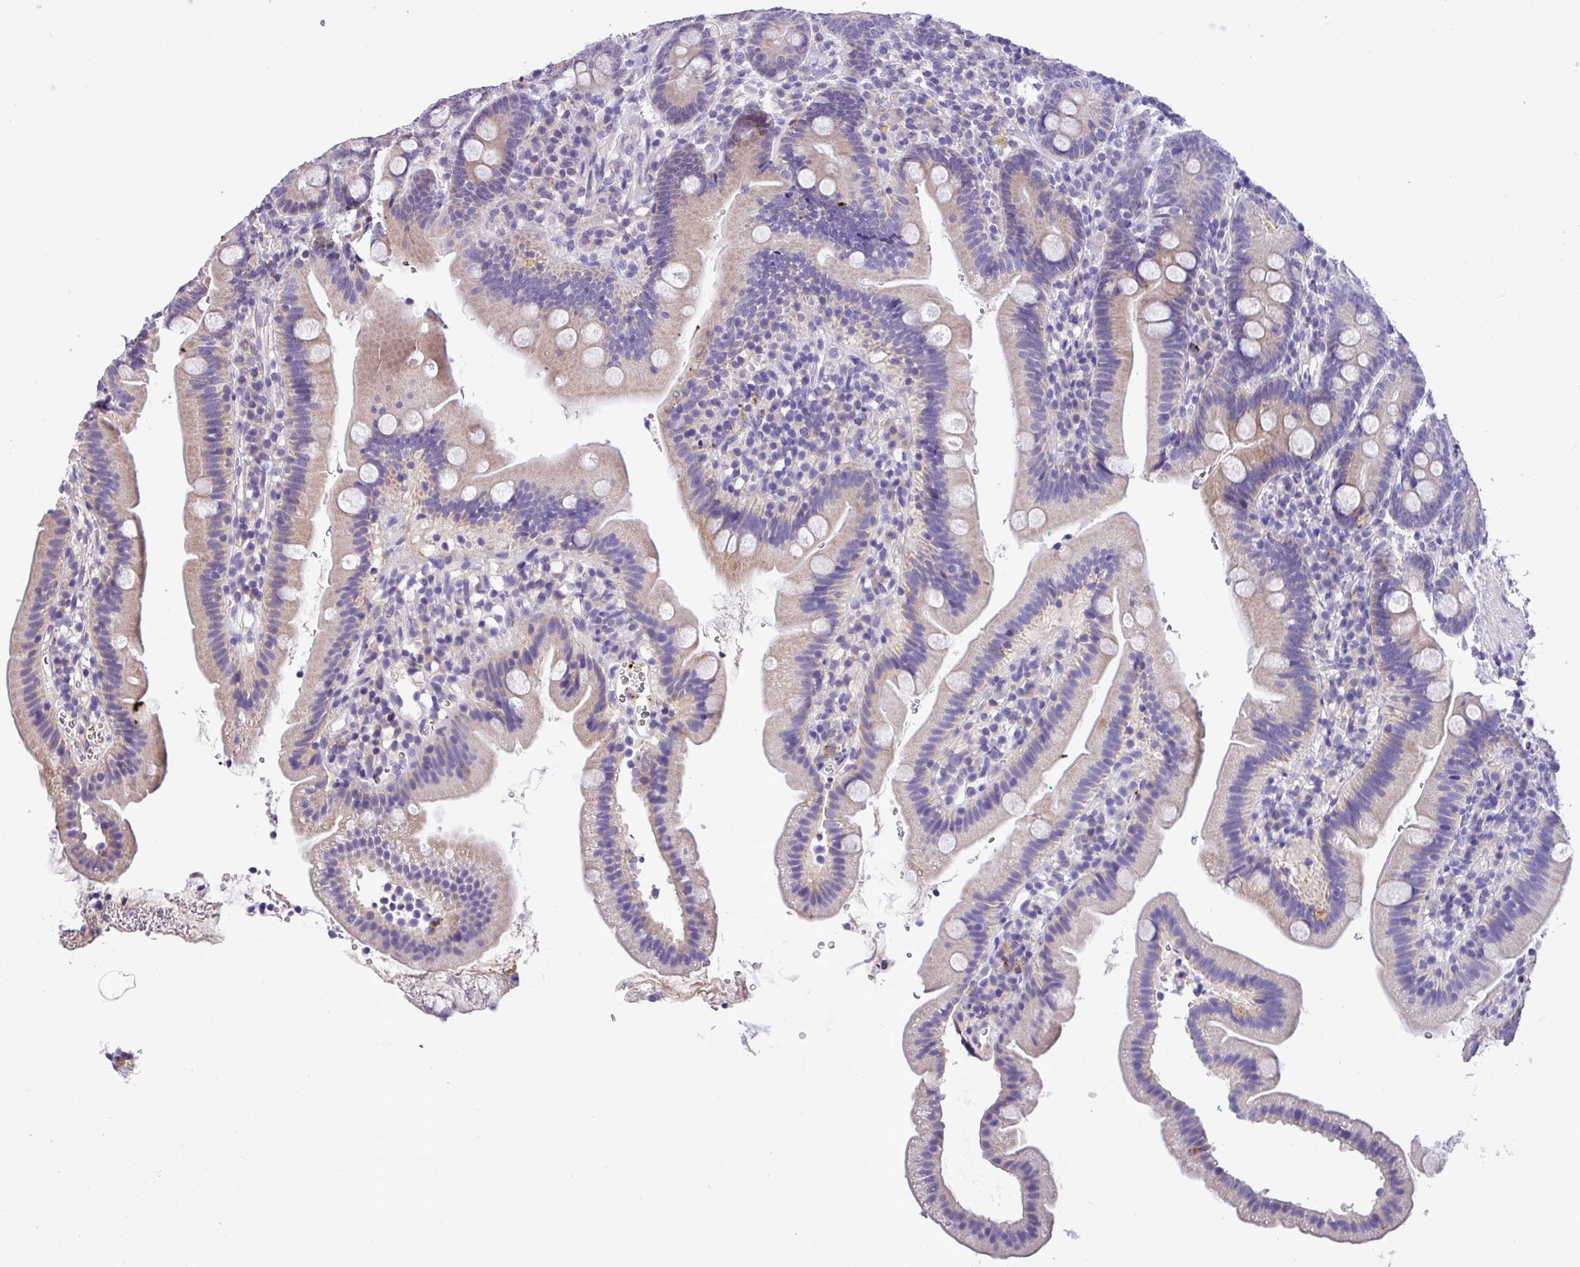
{"staining": {"intensity": "weak", "quantity": "<25%", "location": "cytoplasmic/membranous"}, "tissue": "duodenum", "cell_type": "Glandular cells", "image_type": "normal", "snomed": [{"axis": "morphology", "description": "Normal tissue, NOS"}, {"axis": "topography", "description": "Duodenum"}], "caption": "High power microscopy photomicrograph of an immunohistochemistry histopathology image of normal duodenum, revealing no significant staining in glandular cells.", "gene": "ANXA2R", "patient": {"sex": "female", "age": 67}}